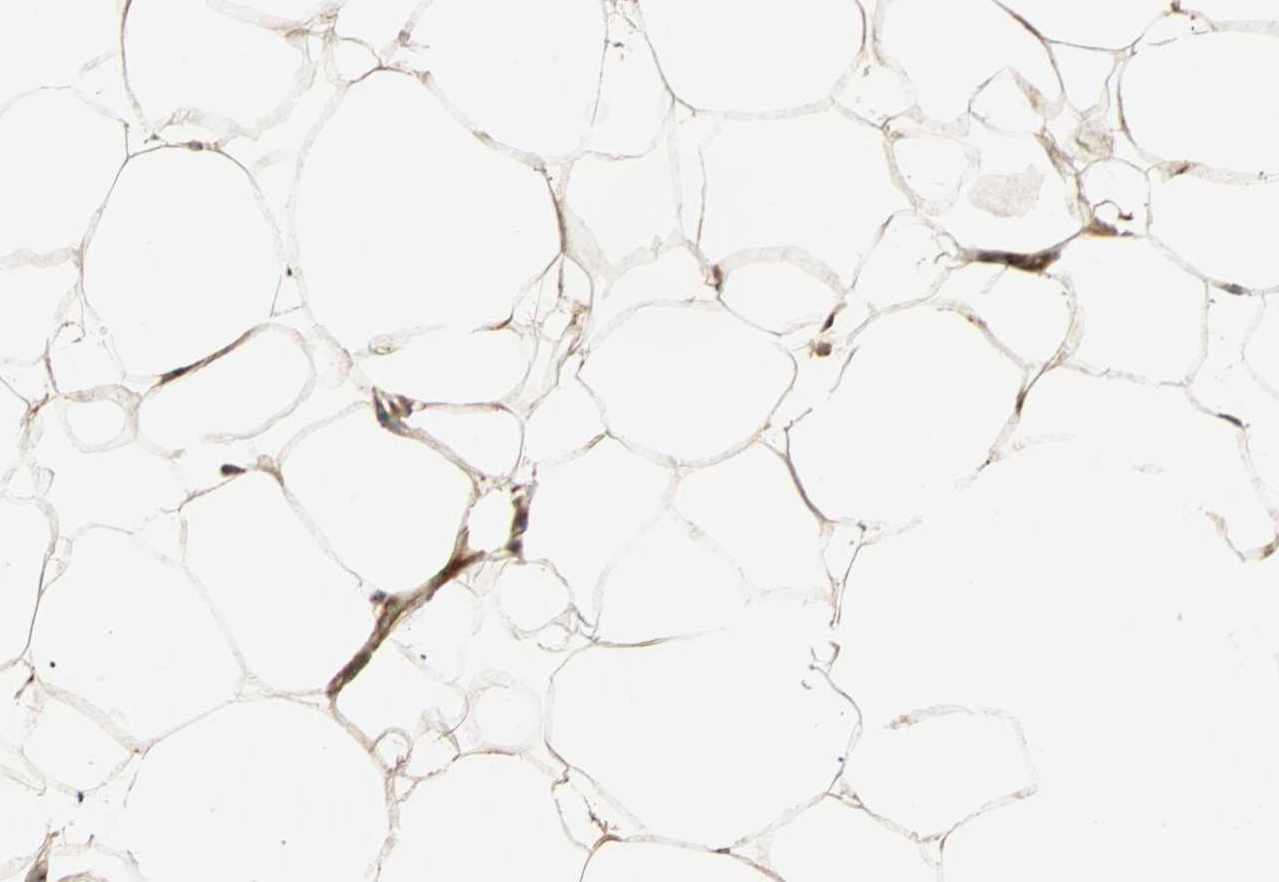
{"staining": {"intensity": "moderate", "quantity": "25%-75%", "location": "cytoplasmic/membranous"}, "tissue": "adipose tissue", "cell_type": "Adipocytes", "image_type": "normal", "snomed": [{"axis": "morphology", "description": "Normal tissue, NOS"}, {"axis": "topography", "description": "Breast"}, {"axis": "topography", "description": "Adipose tissue"}], "caption": "Adipose tissue stained with immunohistochemistry (IHC) exhibits moderate cytoplasmic/membranous staining in approximately 25%-75% of adipocytes.", "gene": "SPRY4", "patient": {"sex": "female", "age": 25}}